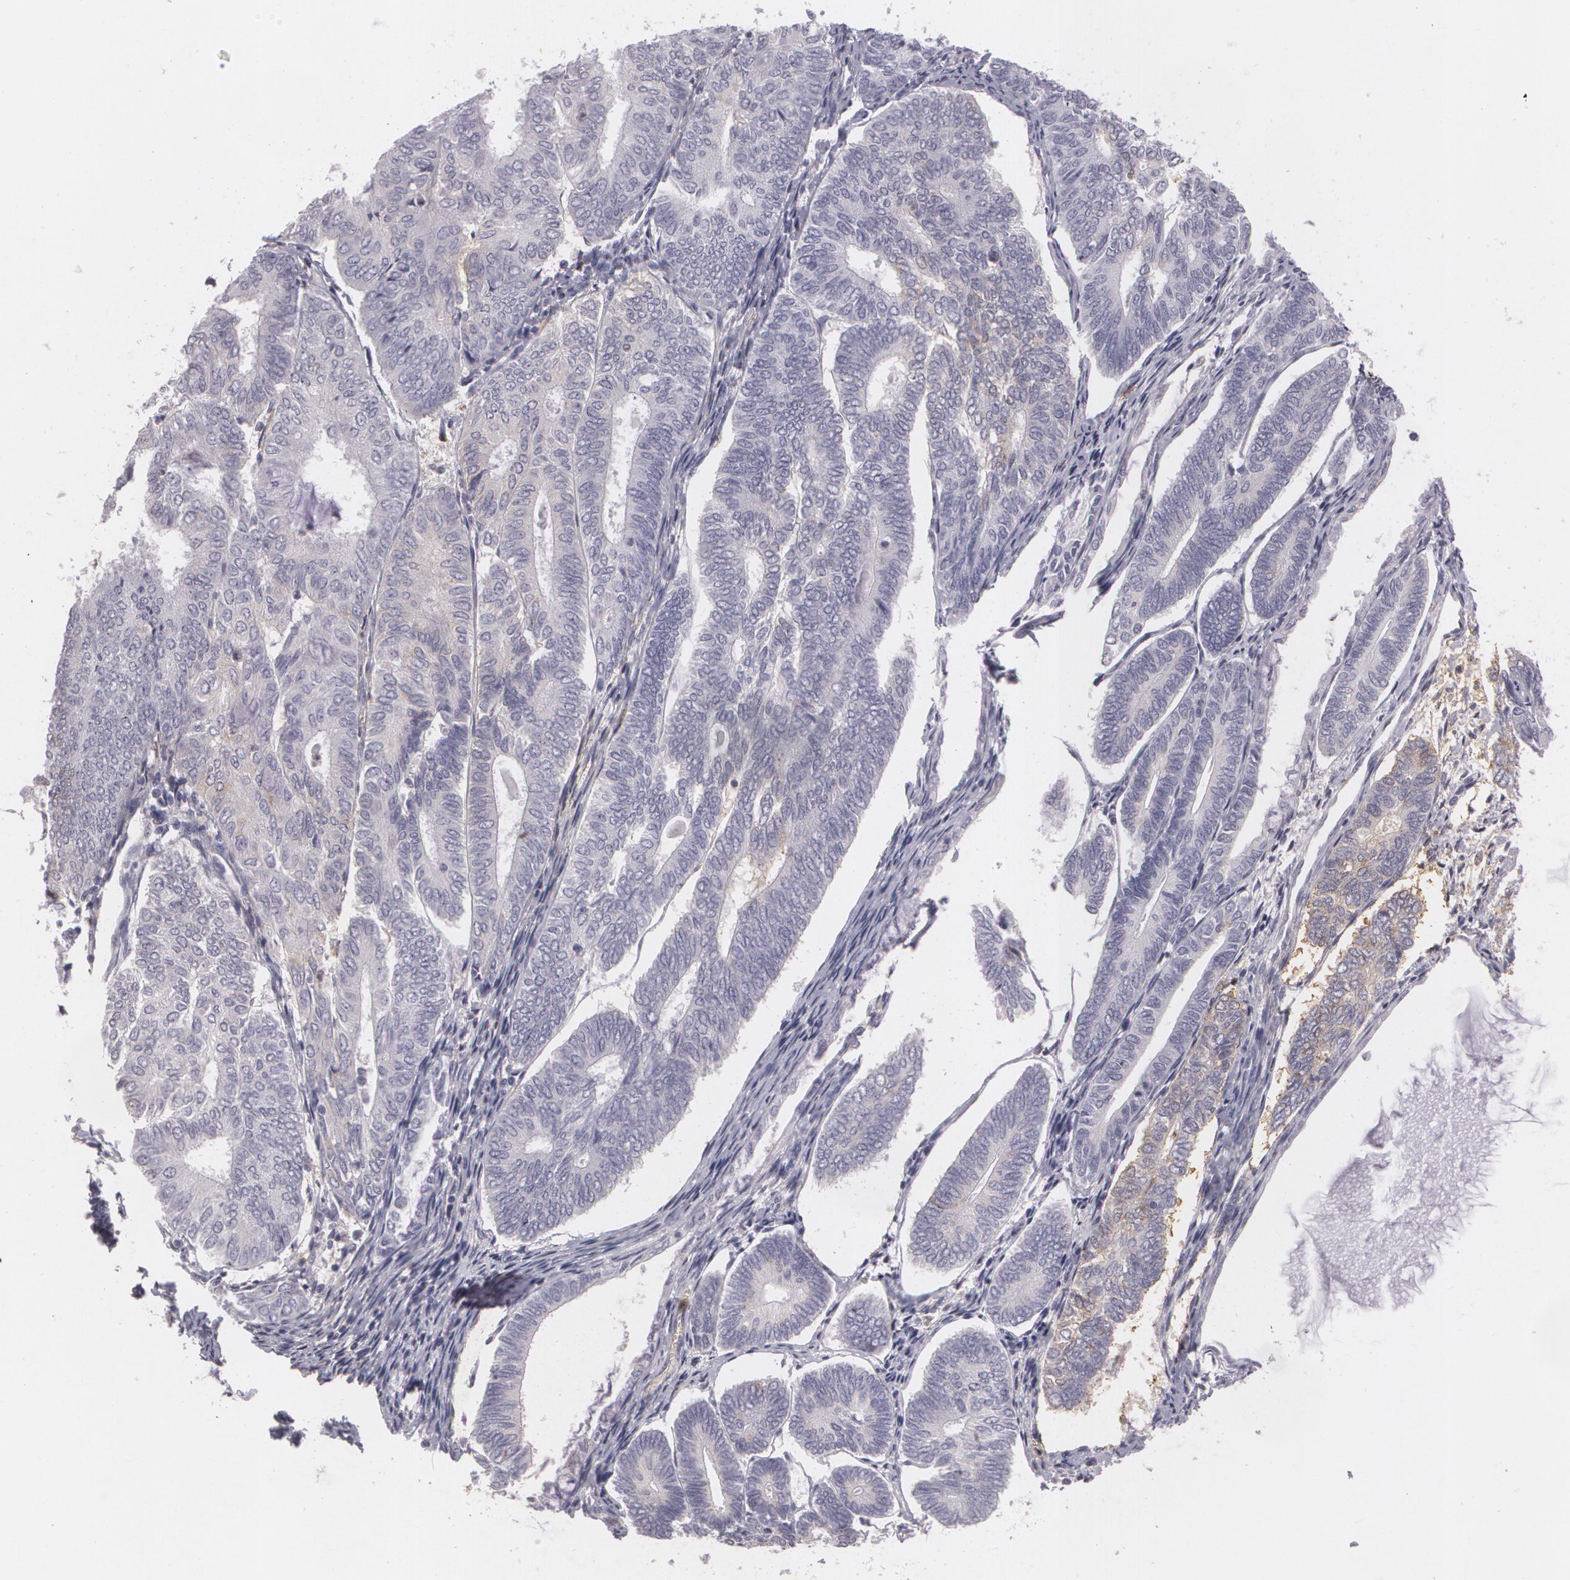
{"staining": {"intensity": "weak", "quantity": "<25%", "location": "cytoplasmic/membranous"}, "tissue": "endometrial cancer", "cell_type": "Tumor cells", "image_type": "cancer", "snomed": [{"axis": "morphology", "description": "Adenocarcinoma, NOS"}, {"axis": "topography", "description": "Endometrium"}], "caption": "High magnification brightfield microscopy of adenocarcinoma (endometrial) stained with DAB (brown) and counterstained with hematoxylin (blue): tumor cells show no significant positivity.", "gene": "KCNA4", "patient": {"sex": "female", "age": 59}}